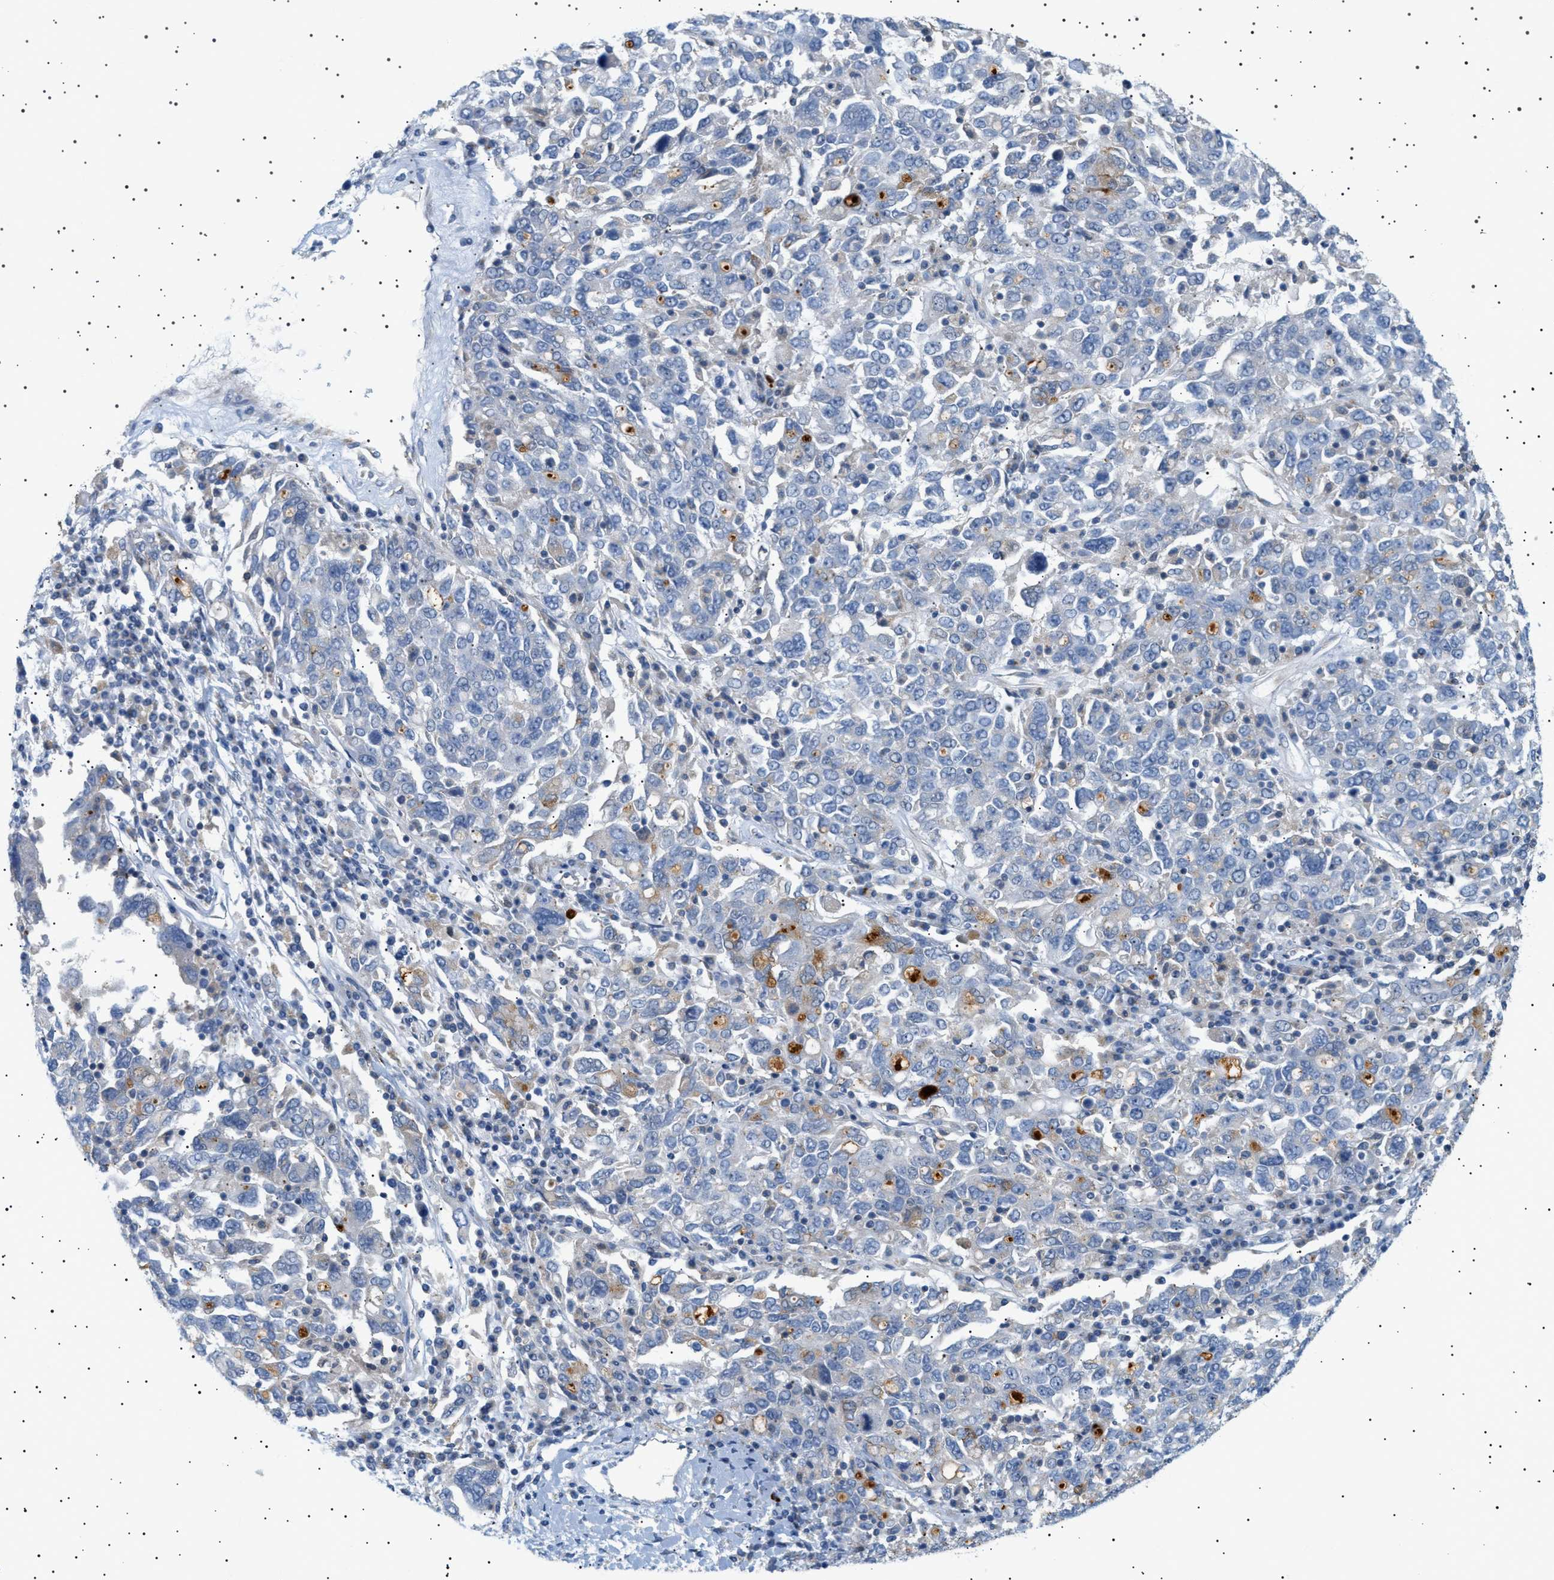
{"staining": {"intensity": "negative", "quantity": "none", "location": "none"}, "tissue": "ovarian cancer", "cell_type": "Tumor cells", "image_type": "cancer", "snomed": [{"axis": "morphology", "description": "Carcinoma, endometroid"}, {"axis": "topography", "description": "Ovary"}], "caption": "There is no significant expression in tumor cells of ovarian cancer. (Immunohistochemistry (ihc), brightfield microscopy, high magnification).", "gene": "ADCY10", "patient": {"sex": "female", "age": 62}}